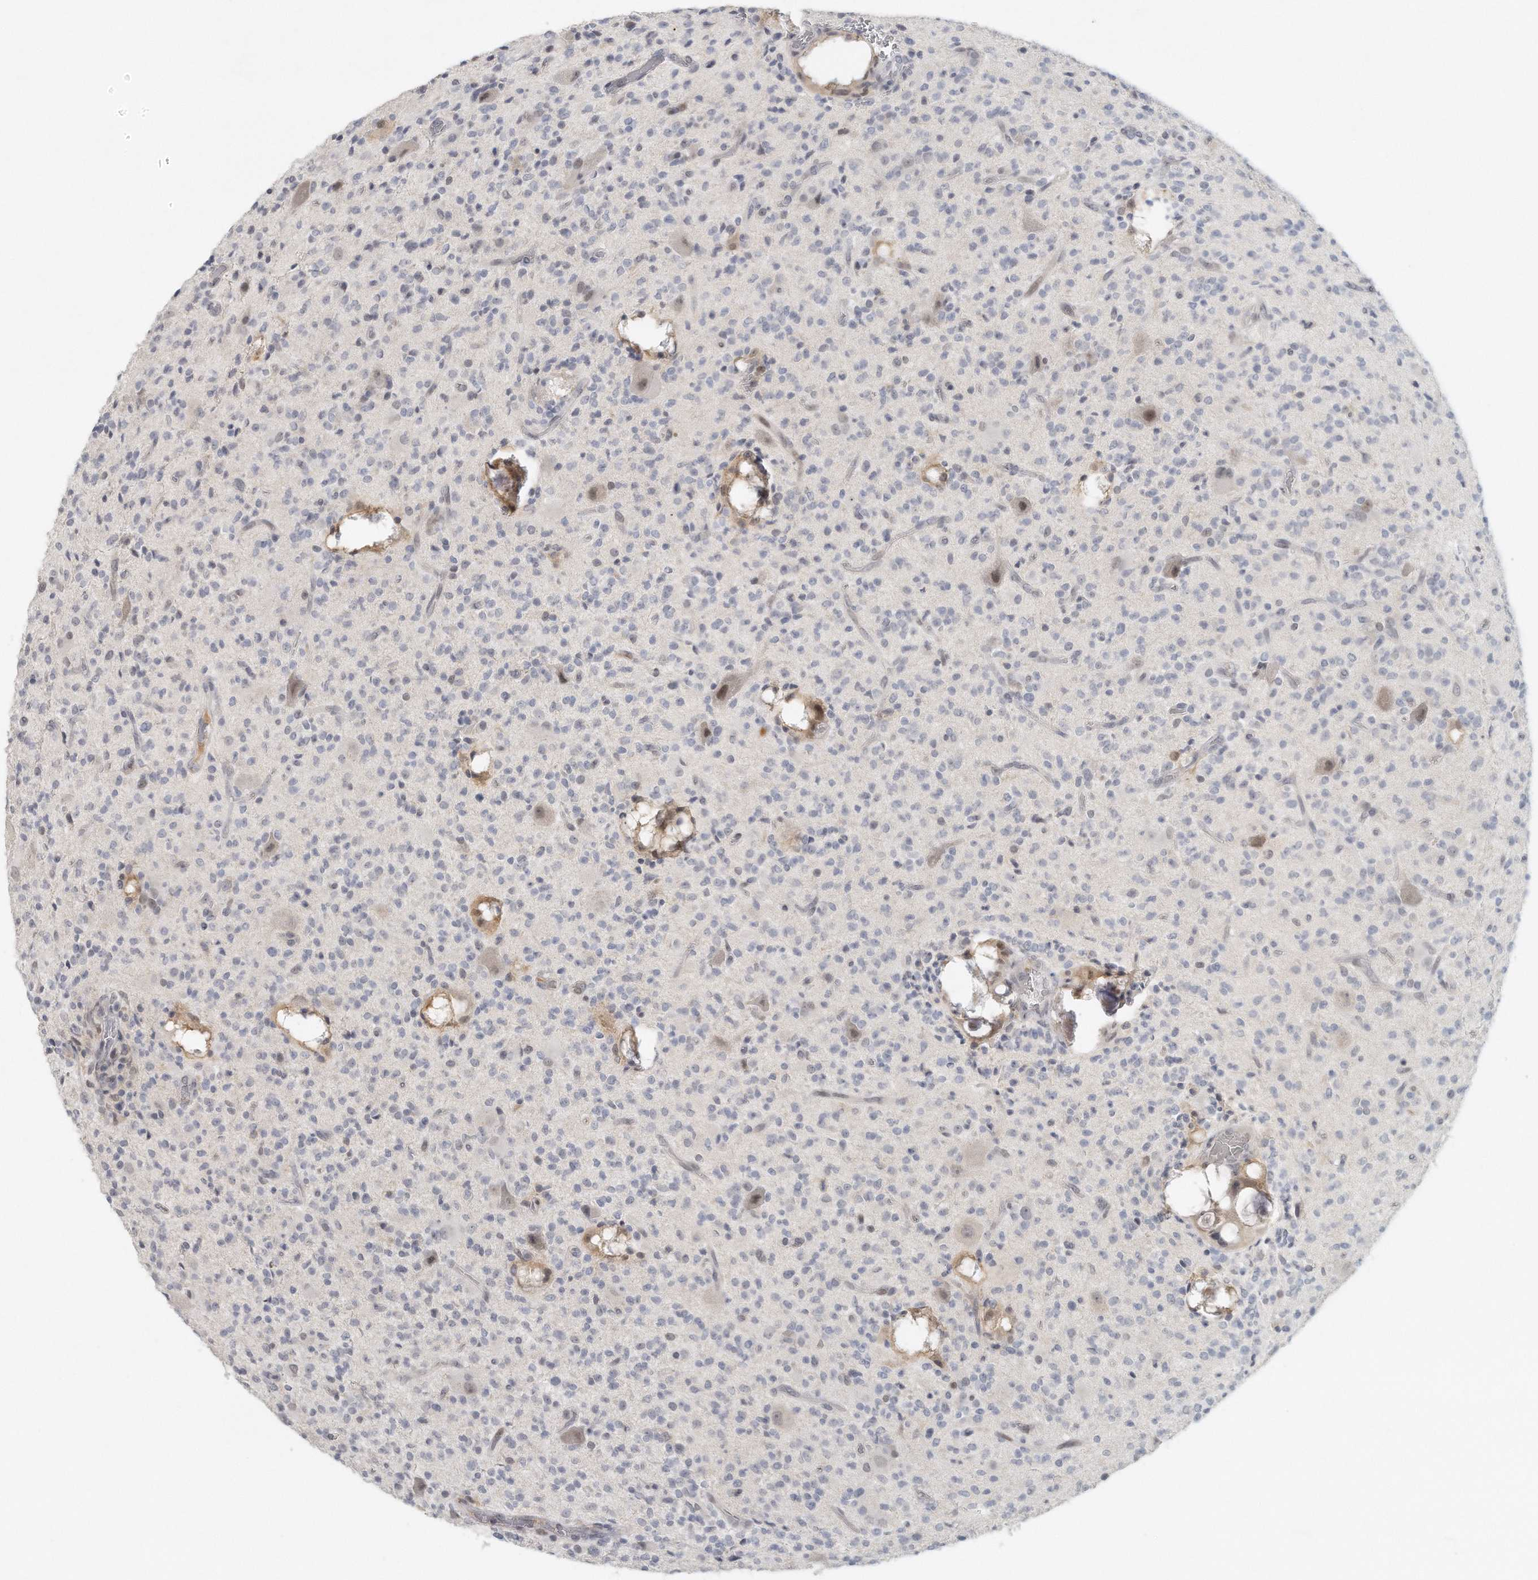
{"staining": {"intensity": "negative", "quantity": "none", "location": "none"}, "tissue": "glioma", "cell_type": "Tumor cells", "image_type": "cancer", "snomed": [{"axis": "morphology", "description": "Glioma, malignant, High grade"}, {"axis": "topography", "description": "Brain"}], "caption": "High power microscopy image of an IHC micrograph of high-grade glioma (malignant), revealing no significant positivity in tumor cells.", "gene": "DDX43", "patient": {"sex": "male", "age": 34}}